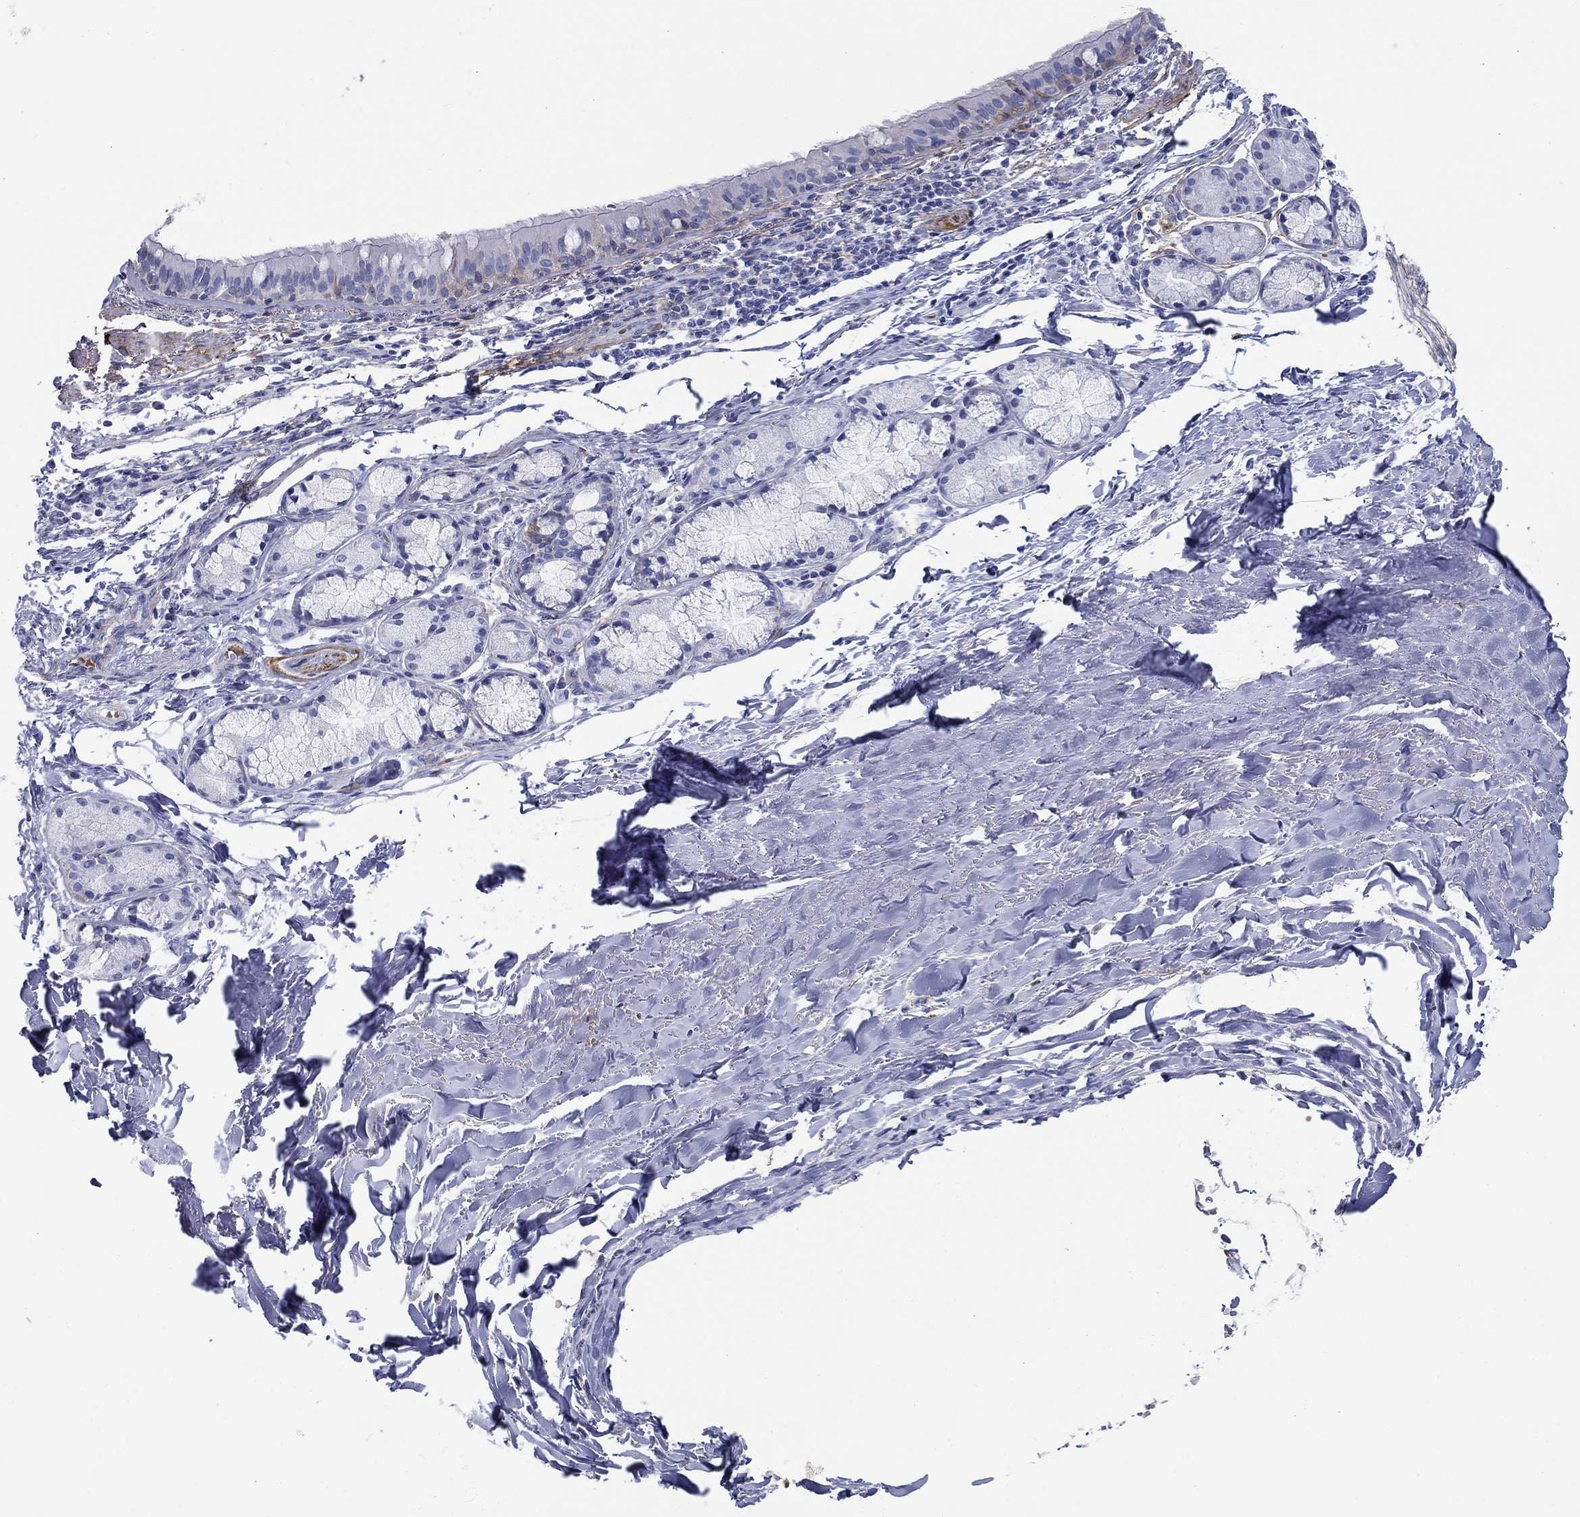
{"staining": {"intensity": "strong", "quantity": "<25%", "location": "cytoplasmic/membranous"}, "tissue": "bronchus", "cell_type": "Respiratory epithelial cells", "image_type": "normal", "snomed": [{"axis": "morphology", "description": "Normal tissue, NOS"}, {"axis": "morphology", "description": "Squamous cell carcinoma, NOS"}, {"axis": "topography", "description": "Bronchus"}, {"axis": "topography", "description": "Lung"}], "caption": "Respiratory epithelial cells exhibit medium levels of strong cytoplasmic/membranous positivity in approximately <25% of cells in unremarkable bronchus. The staining was performed using DAB to visualize the protein expression in brown, while the nuclei were stained in blue with hematoxylin (Magnification: 20x).", "gene": "GPC1", "patient": {"sex": "male", "age": 69}}